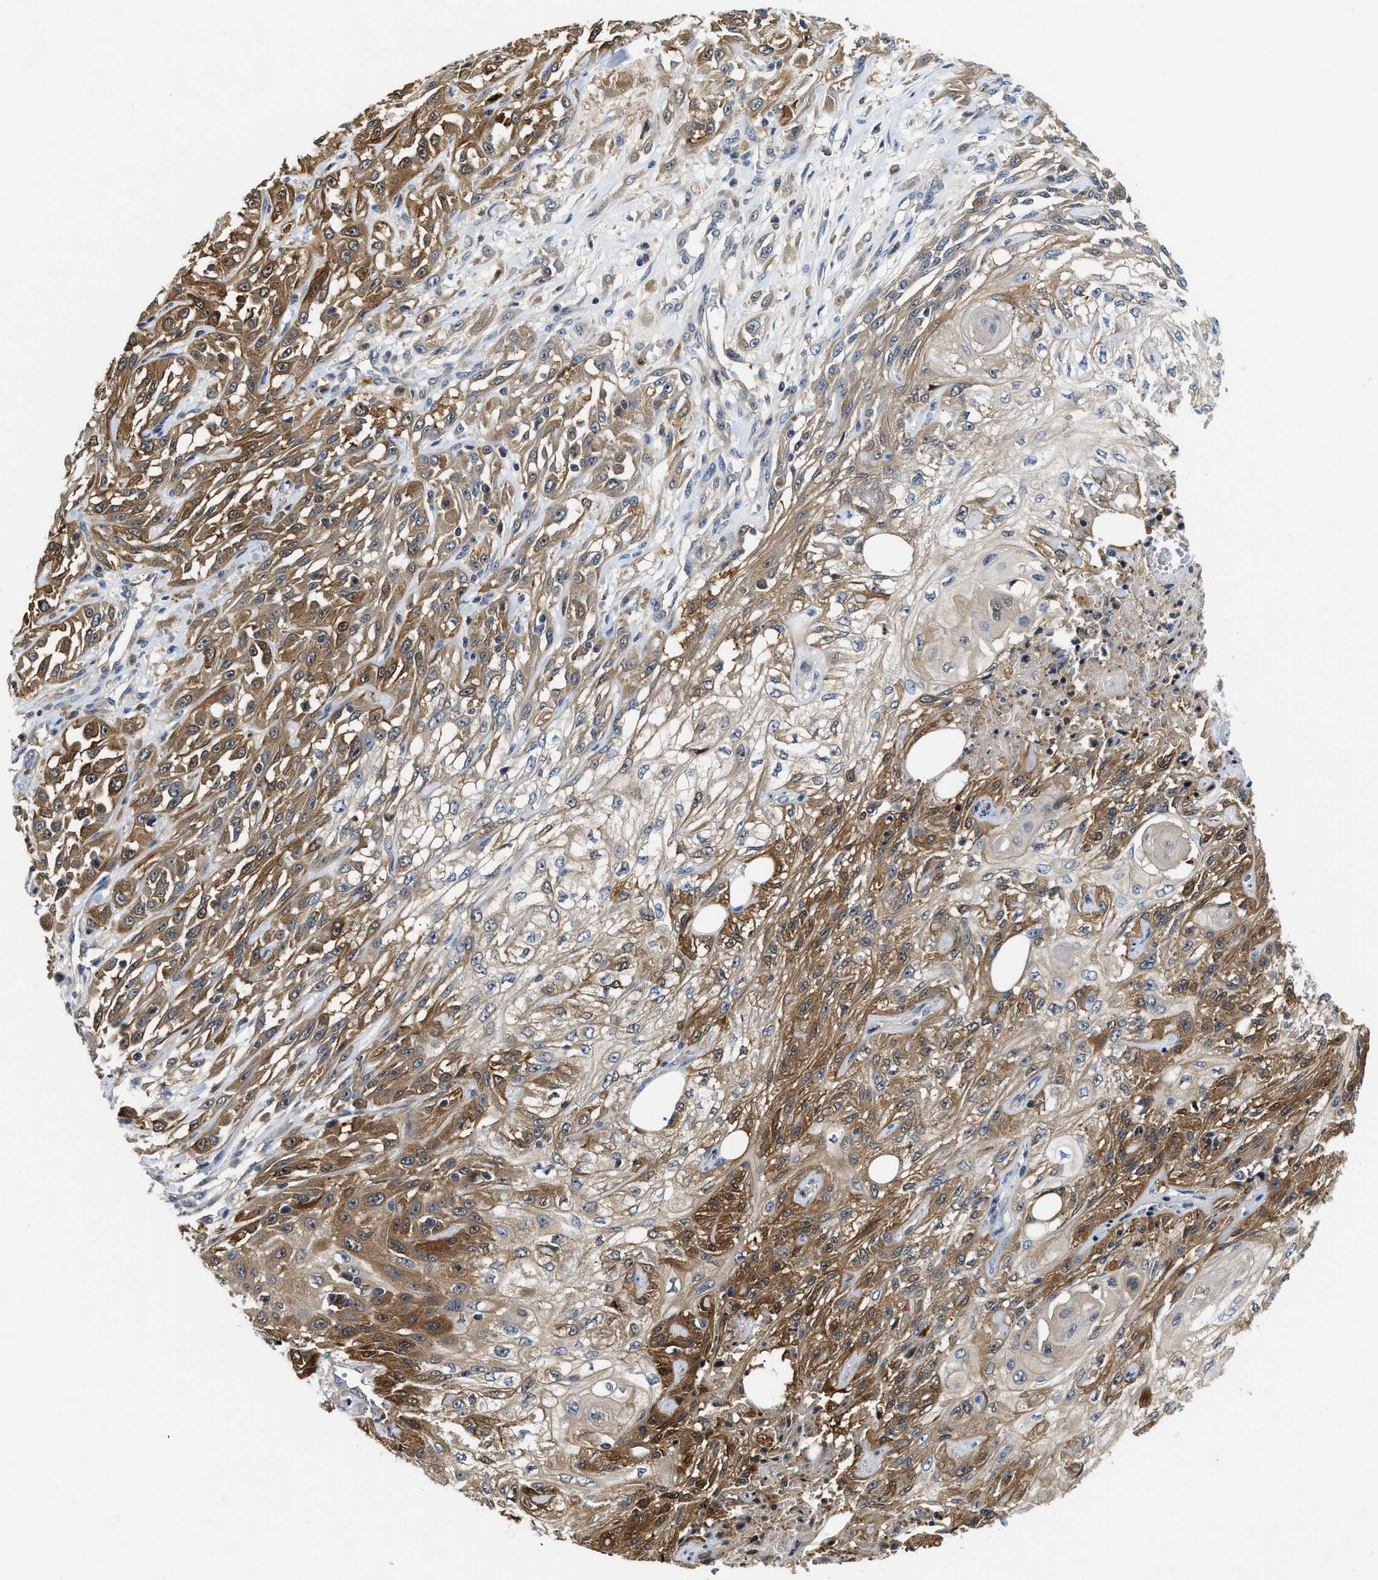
{"staining": {"intensity": "moderate", "quantity": ">75%", "location": "cytoplasmic/membranous"}, "tissue": "skin cancer", "cell_type": "Tumor cells", "image_type": "cancer", "snomed": [{"axis": "morphology", "description": "Squamous cell carcinoma, NOS"}, {"axis": "morphology", "description": "Squamous cell carcinoma, metastatic, NOS"}, {"axis": "topography", "description": "Skin"}, {"axis": "topography", "description": "Lymph node"}], "caption": "Immunohistochemistry photomicrograph of neoplastic tissue: human skin cancer stained using immunohistochemistry reveals medium levels of moderate protein expression localized specifically in the cytoplasmic/membranous of tumor cells, appearing as a cytoplasmic/membranous brown color.", "gene": "OSTF1", "patient": {"sex": "male", "age": 75}}